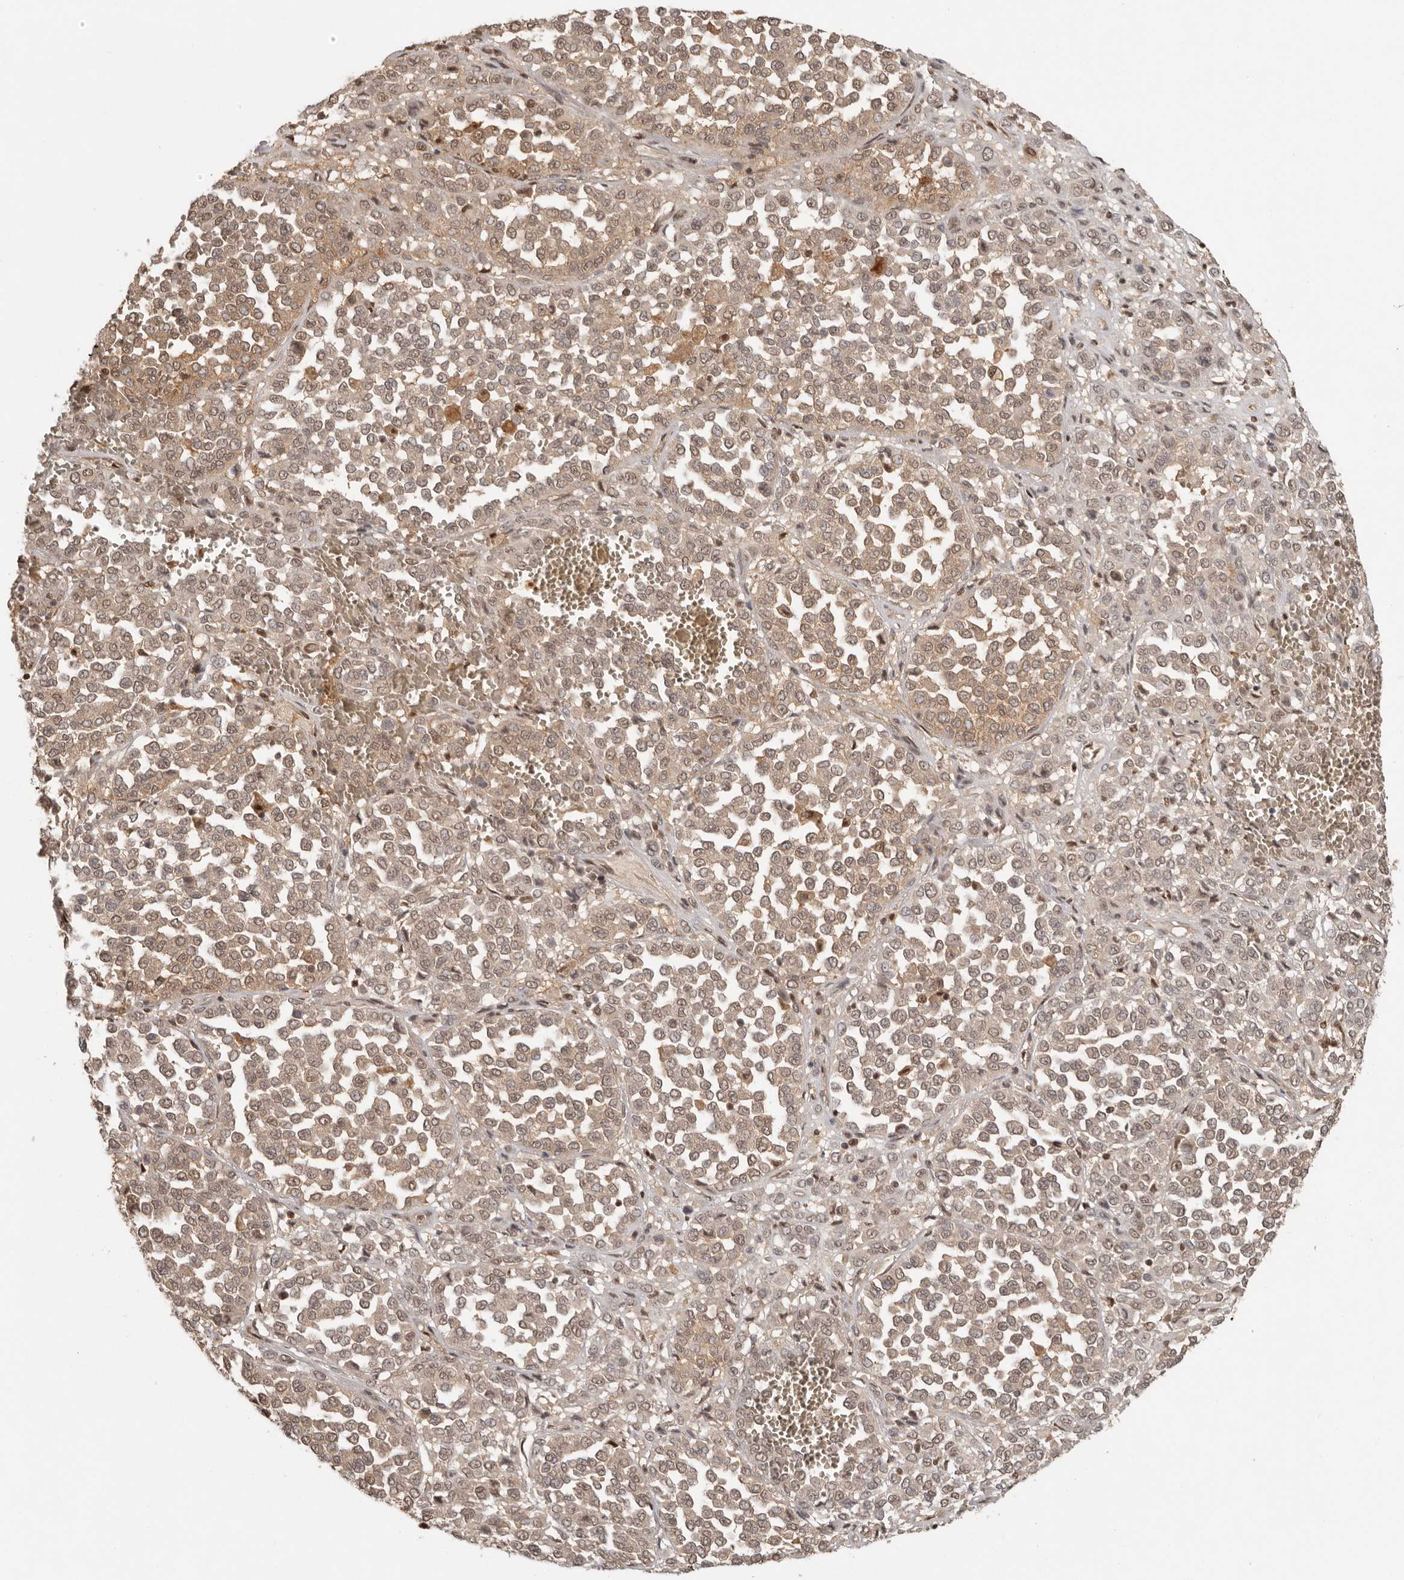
{"staining": {"intensity": "weak", "quantity": ">75%", "location": "cytoplasmic/membranous,nuclear"}, "tissue": "melanoma", "cell_type": "Tumor cells", "image_type": "cancer", "snomed": [{"axis": "morphology", "description": "Malignant melanoma, Metastatic site"}, {"axis": "topography", "description": "Pancreas"}], "caption": "The micrograph exhibits staining of malignant melanoma (metastatic site), revealing weak cytoplasmic/membranous and nuclear protein staining (brown color) within tumor cells. (Brightfield microscopy of DAB IHC at high magnification).", "gene": "PSMA5", "patient": {"sex": "female", "age": 30}}